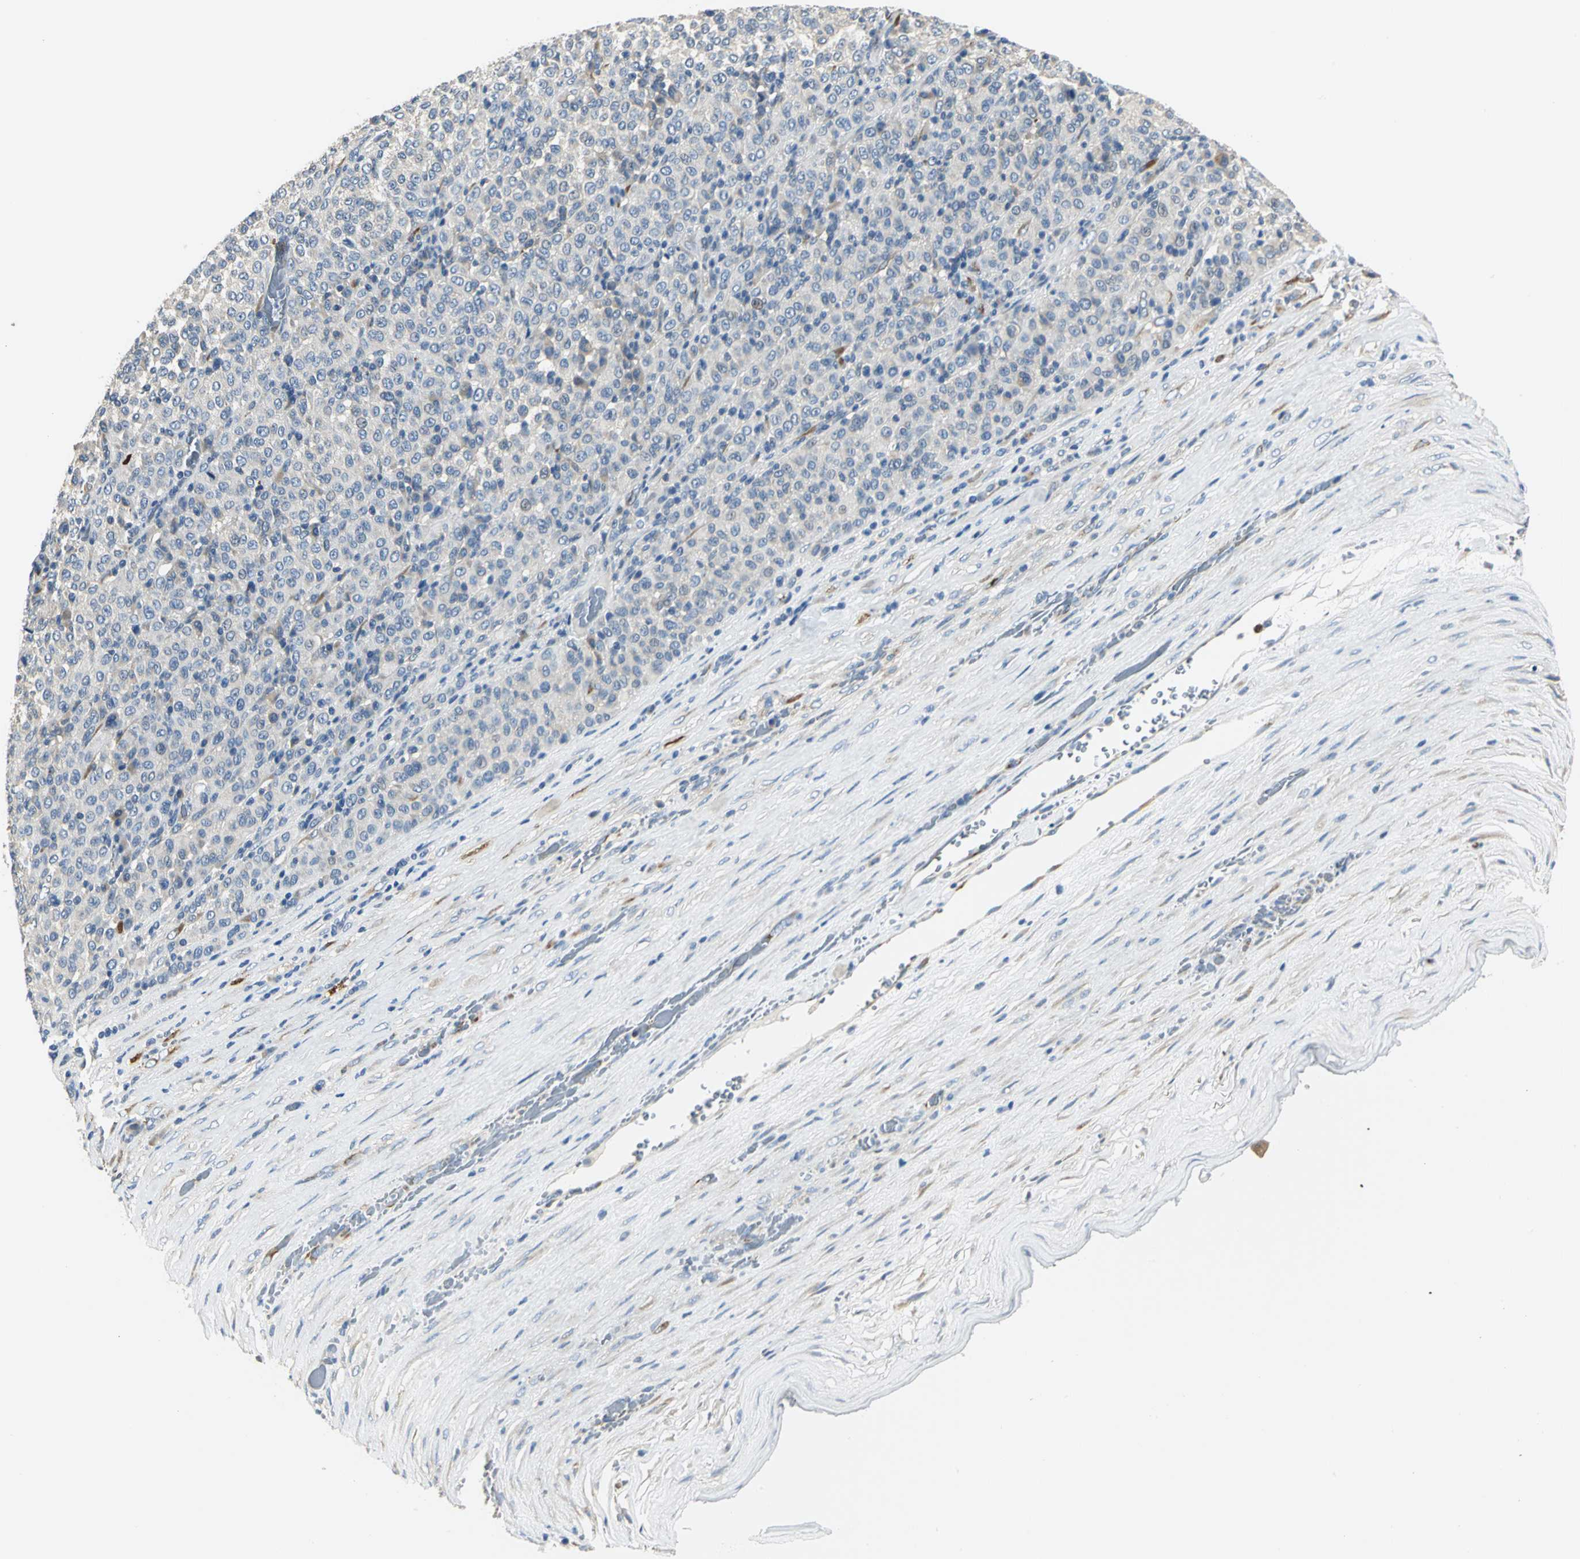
{"staining": {"intensity": "weak", "quantity": "<25%", "location": "cytoplasmic/membranous"}, "tissue": "melanoma", "cell_type": "Tumor cells", "image_type": "cancer", "snomed": [{"axis": "morphology", "description": "Malignant melanoma, Metastatic site"}, {"axis": "topography", "description": "Pancreas"}], "caption": "High power microscopy histopathology image of an immunohistochemistry image of malignant melanoma (metastatic site), revealing no significant expression in tumor cells.", "gene": "B3GNT2", "patient": {"sex": "female", "age": 30}}